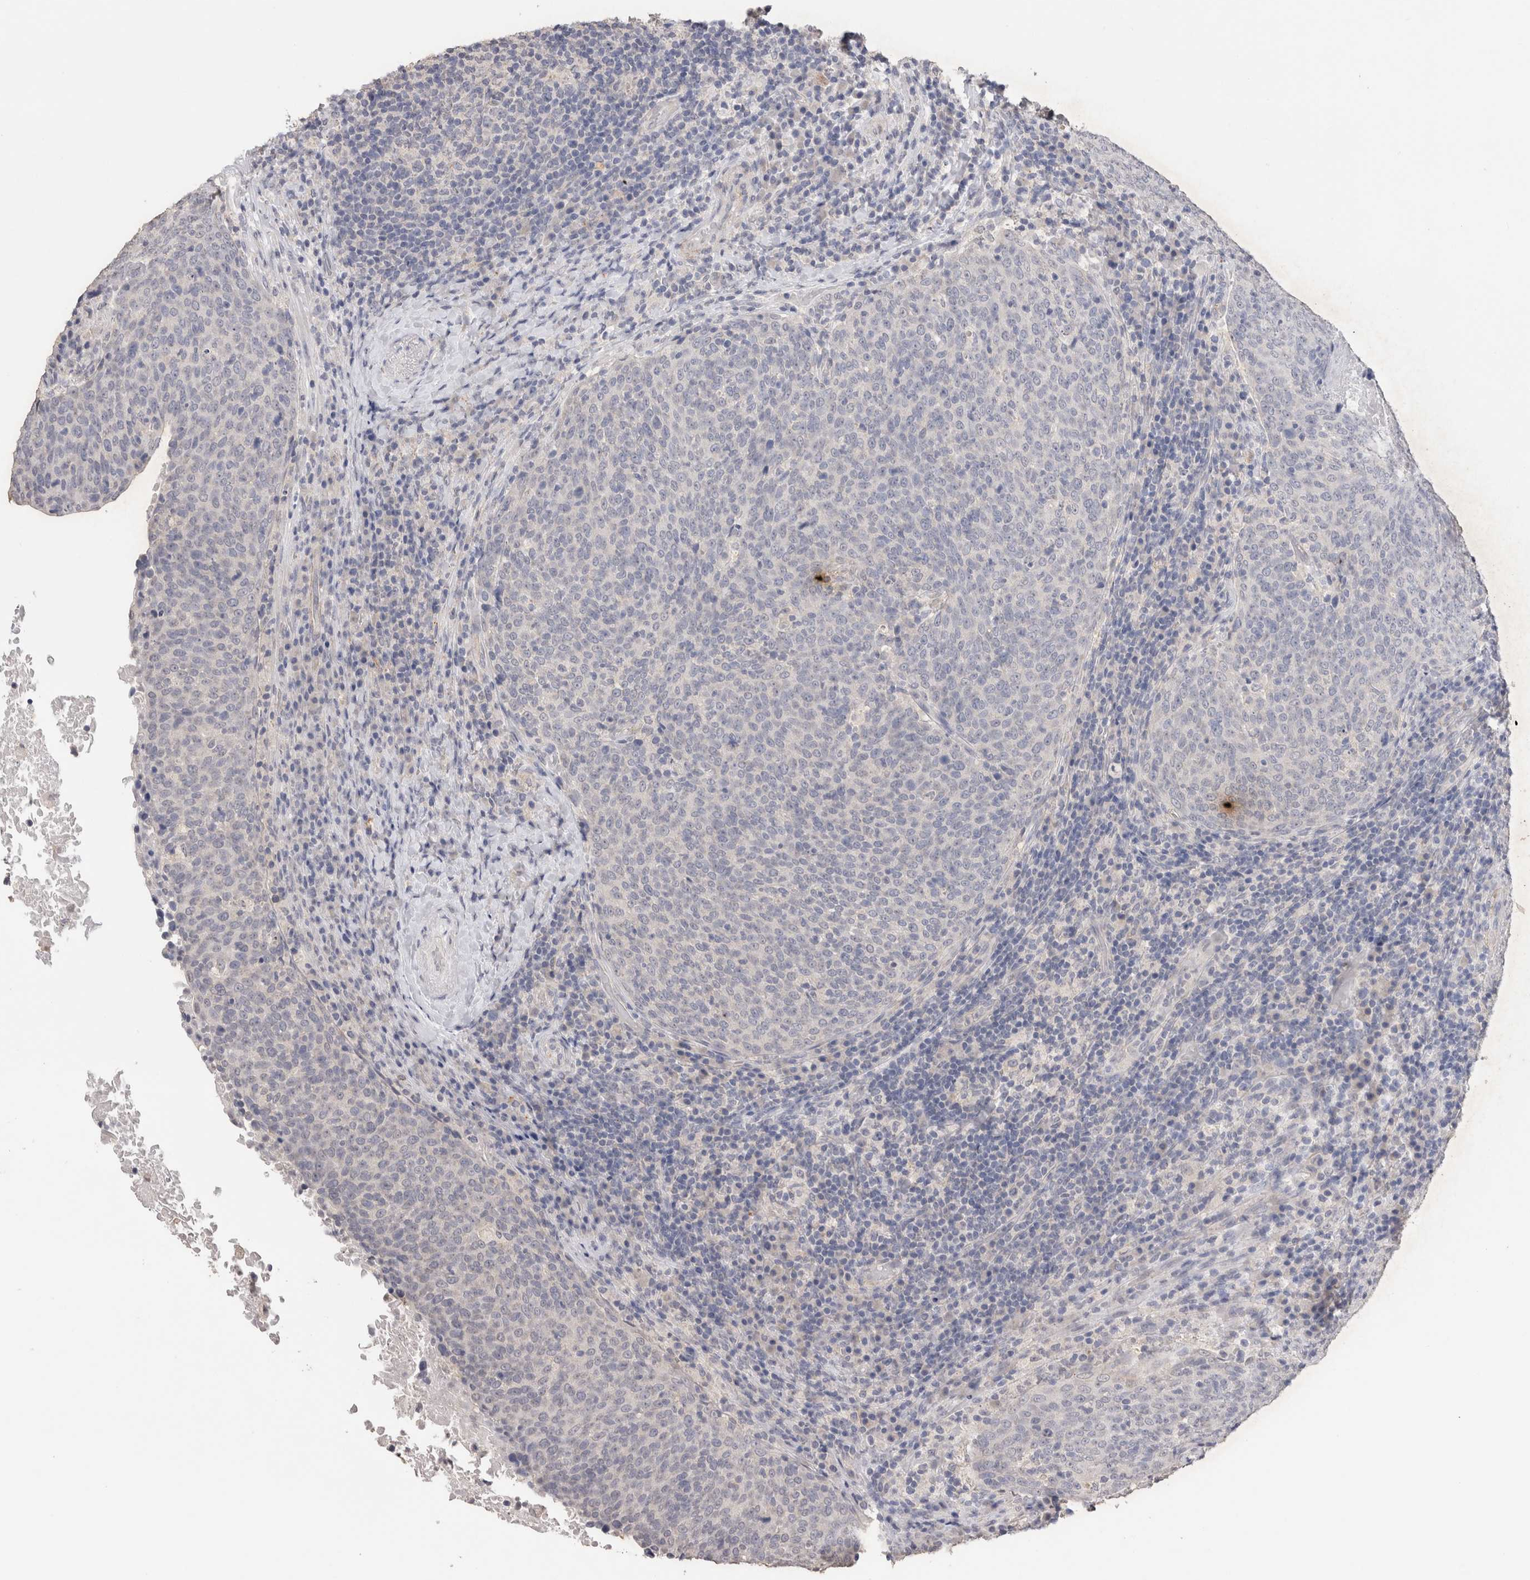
{"staining": {"intensity": "negative", "quantity": "none", "location": "none"}, "tissue": "head and neck cancer", "cell_type": "Tumor cells", "image_type": "cancer", "snomed": [{"axis": "morphology", "description": "Squamous cell carcinoma, NOS"}, {"axis": "morphology", "description": "Squamous cell carcinoma, metastatic, NOS"}, {"axis": "topography", "description": "Lymph node"}, {"axis": "topography", "description": "Head-Neck"}], "caption": "Immunohistochemistry (IHC) of head and neck squamous cell carcinoma reveals no expression in tumor cells. (Immunohistochemistry, brightfield microscopy, high magnification).", "gene": "CDH6", "patient": {"sex": "male", "age": 62}}